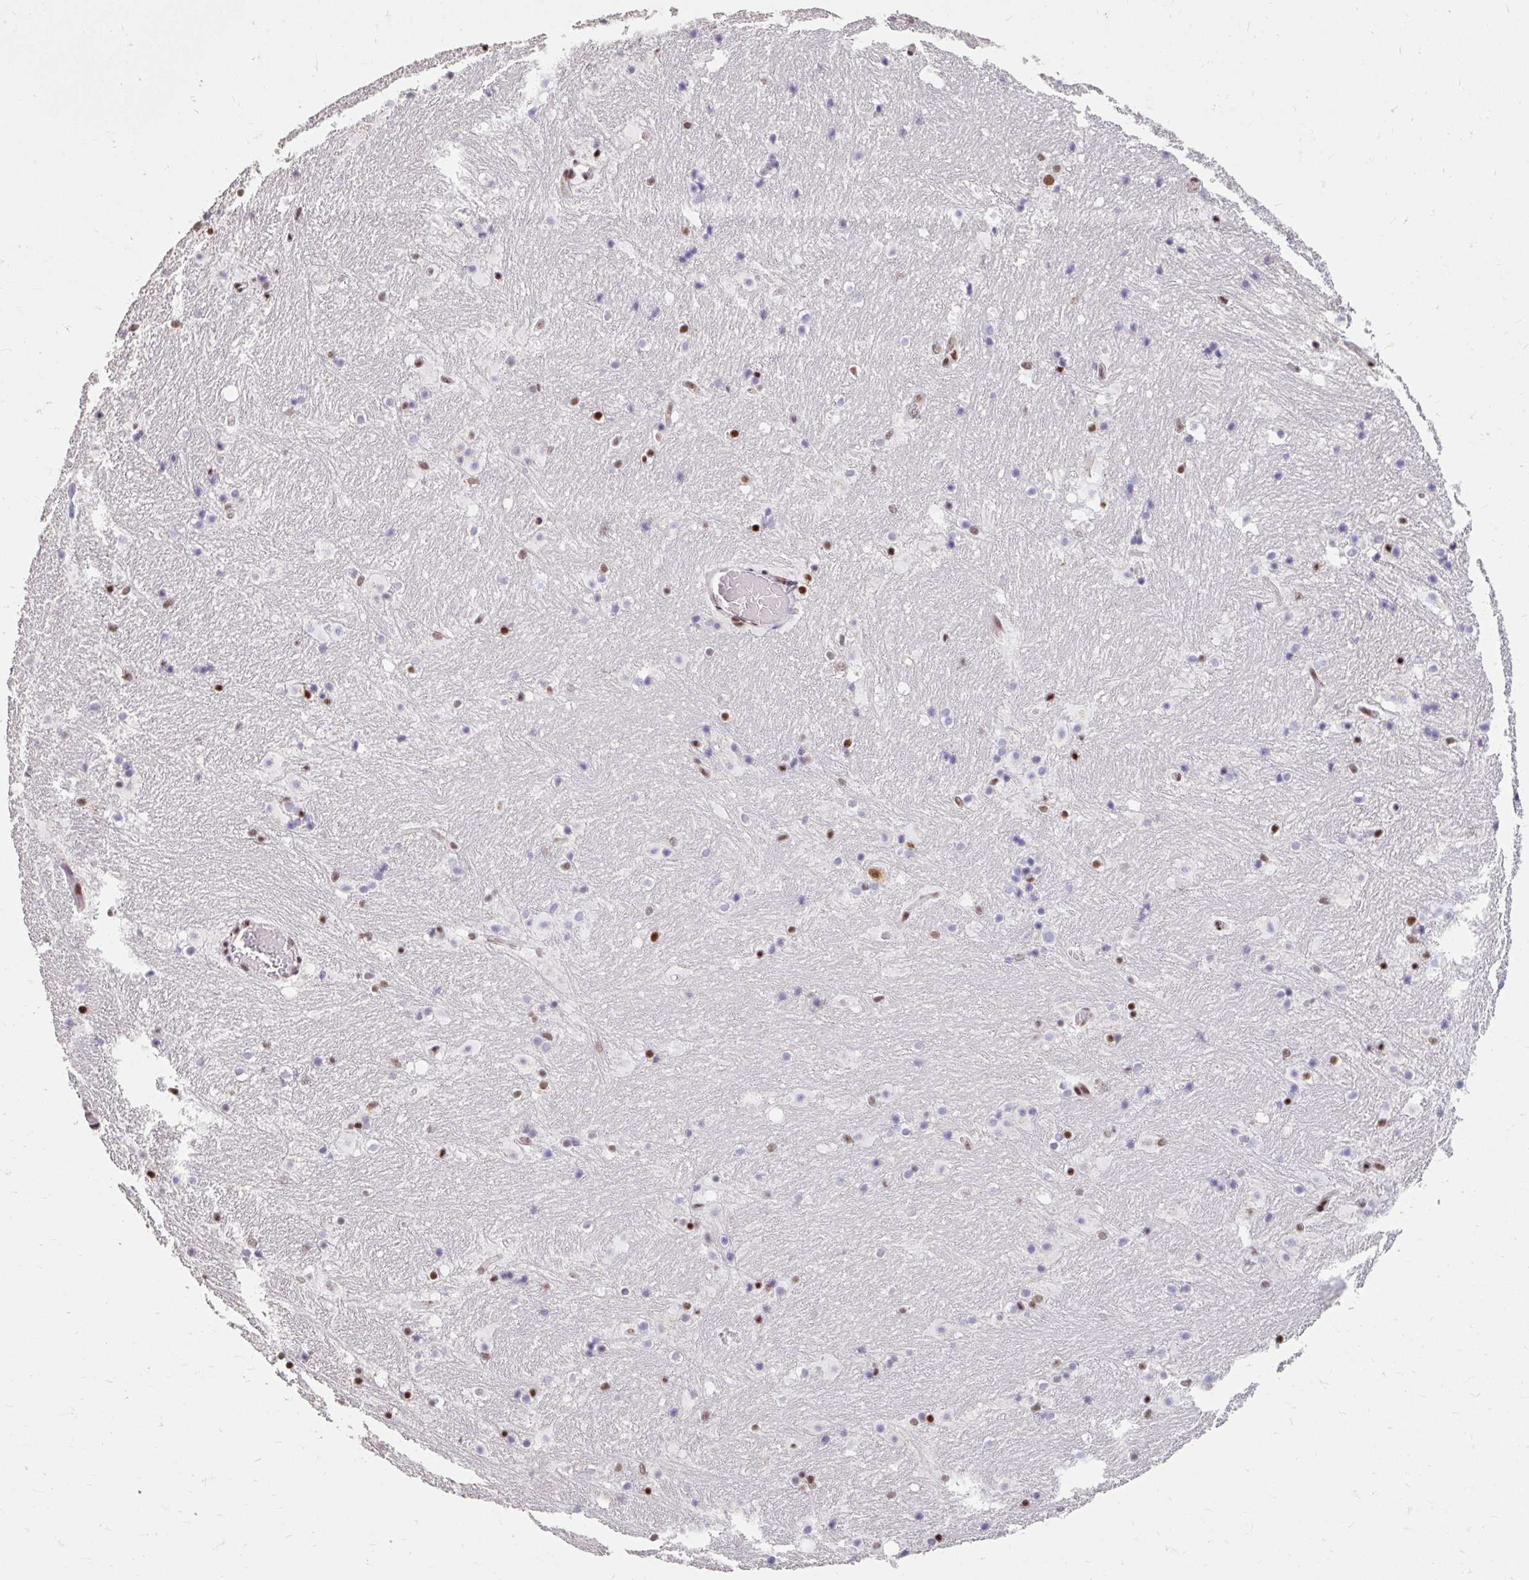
{"staining": {"intensity": "strong", "quantity": "<25%", "location": "nuclear"}, "tissue": "caudate", "cell_type": "Glial cells", "image_type": "normal", "snomed": [{"axis": "morphology", "description": "Normal tissue, NOS"}, {"axis": "topography", "description": "Lateral ventricle wall"}], "caption": "Immunohistochemistry (IHC) photomicrograph of unremarkable caudate: caudate stained using IHC reveals medium levels of strong protein expression localized specifically in the nuclear of glial cells, appearing as a nuclear brown color.", "gene": "SRSF10", "patient": {"sex": "male", "age": 37}}